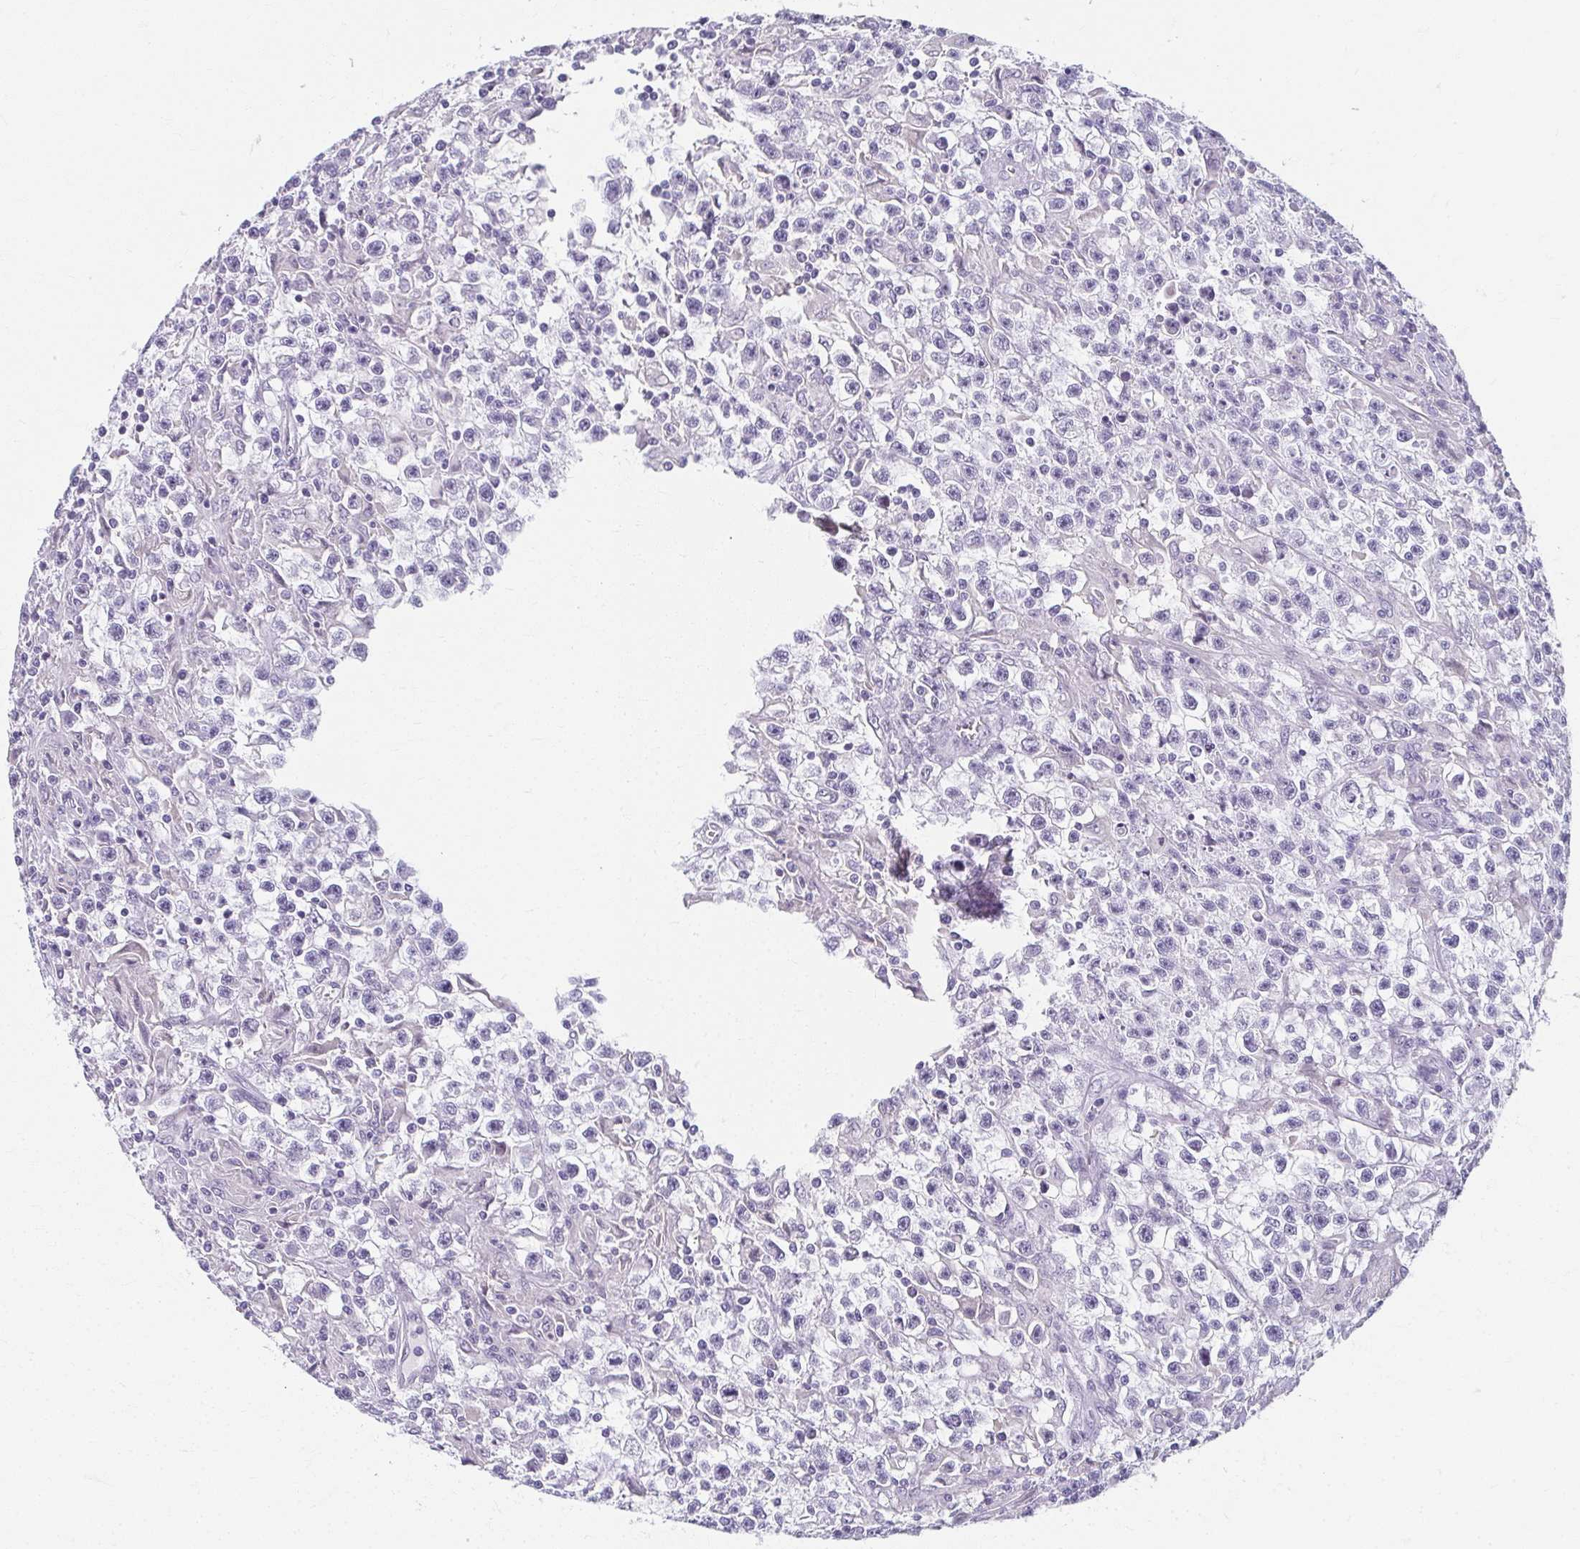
{"staining": {"intensity": "negative", "quantity": "none", "location": "none"}, "tissue": "testis cancer", "cell_type": "Tumor cells", "image_type": "cancer", "snomed": [{"axis": "morphology", "description": "Seminoma, NOS"}, {"axis": "topography", "description": "Testis"}], "caption": "The immunohistochemistry (IHC) image has no significant expression in tumor cells of seminoma (testis) tissue.", "gene": "MOBP", "patient": {"sex": "male", "age": 31}}